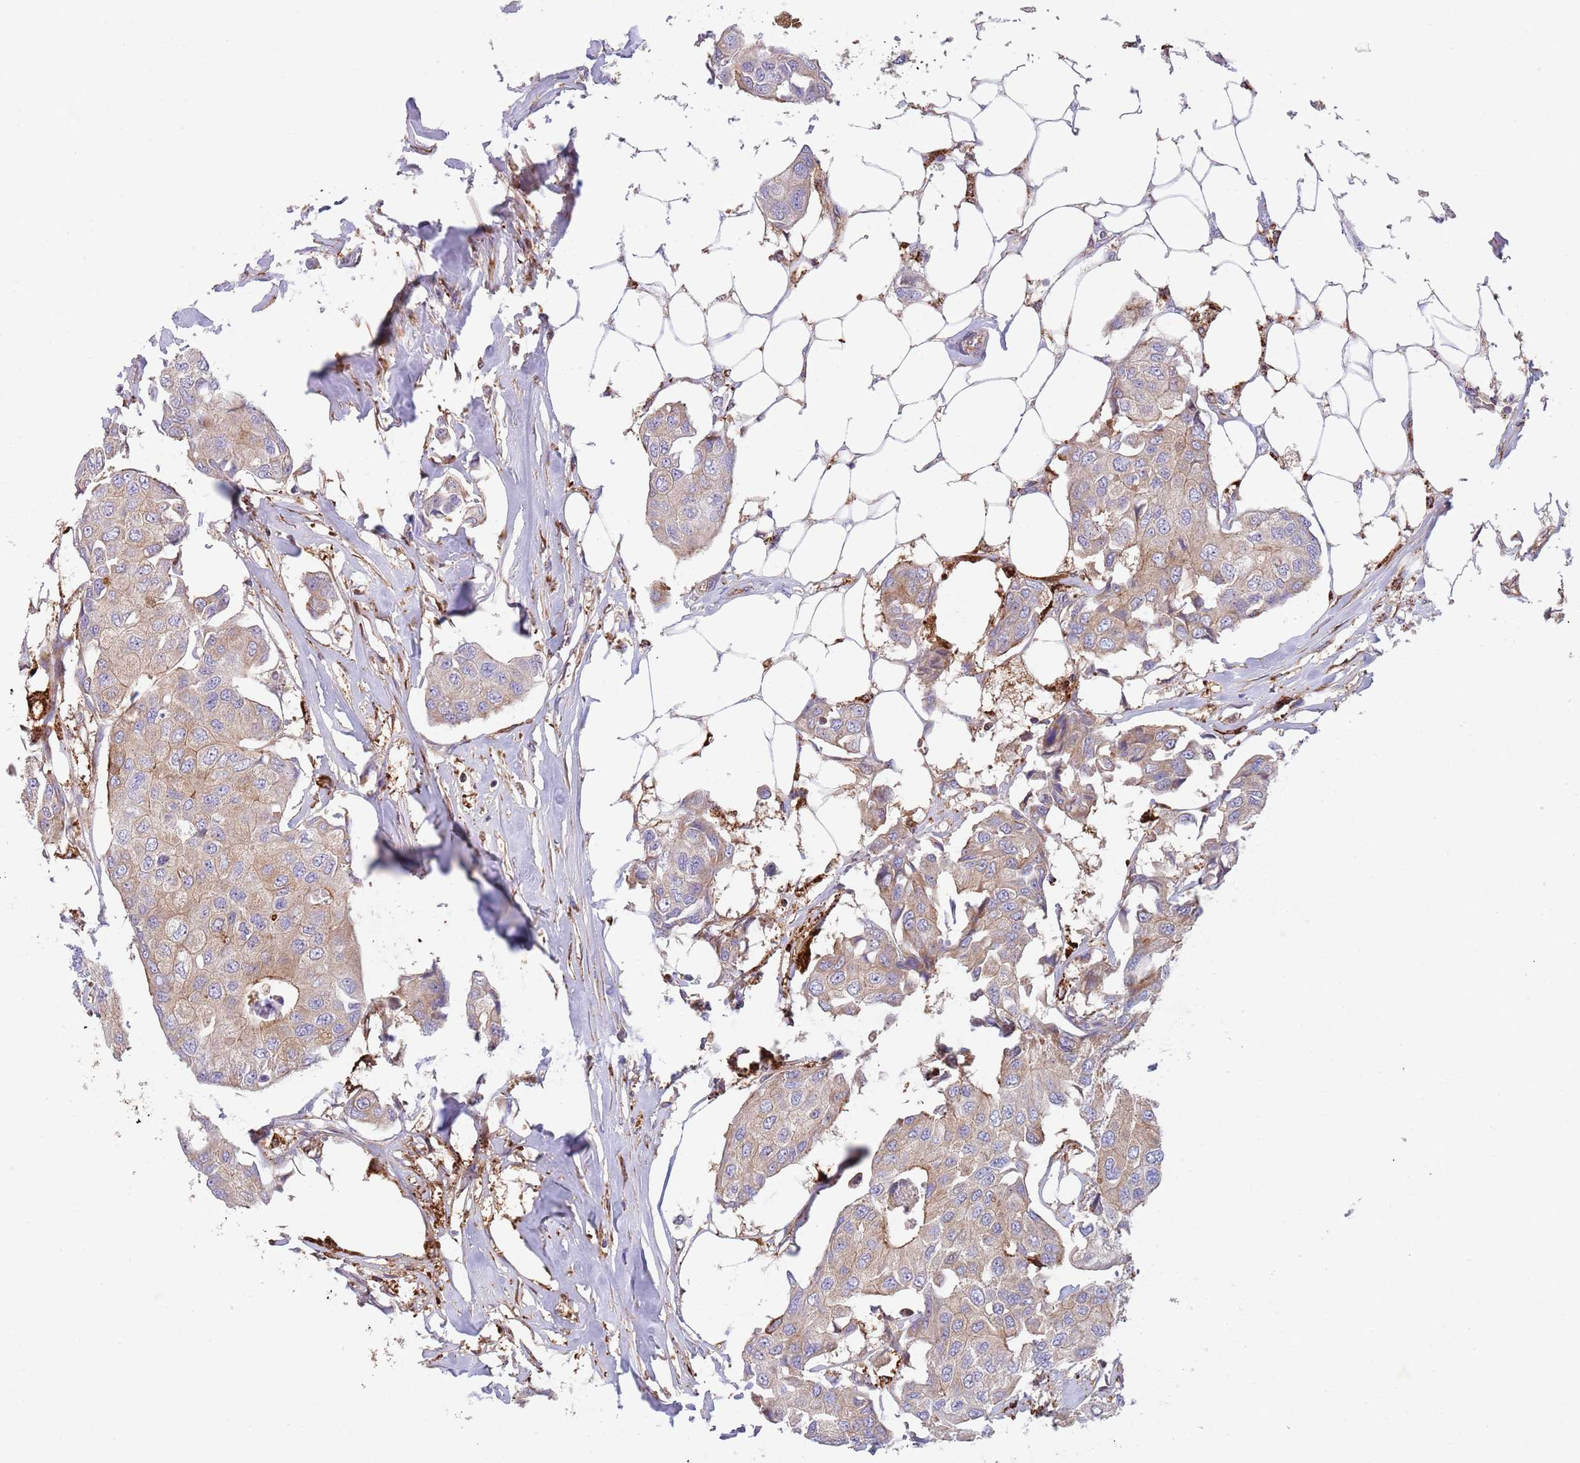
{"staining": {"intensity": "weak", "quantity": "<25%", "location": "cytoplasmic/membranous"}, "tissue": "breast cancer", "cell_type": "Tumor cells", "image_type": "cancer", "snomed": [{"axis": "morphology", "description": "Duct carcinoma"}, {"axis": "topography", "description": "Breast"}, {"axis": "topography", "description": "Lymph node"}], "caption": "Immunohistochemistry (IHC) image of breast cancer (intraductal carcinoma) stained for a protein (brown), which demonstrates no staining in tumor cells.", "gene": "ZMYM5", "patient": {"sex": "female", "age": 80}}